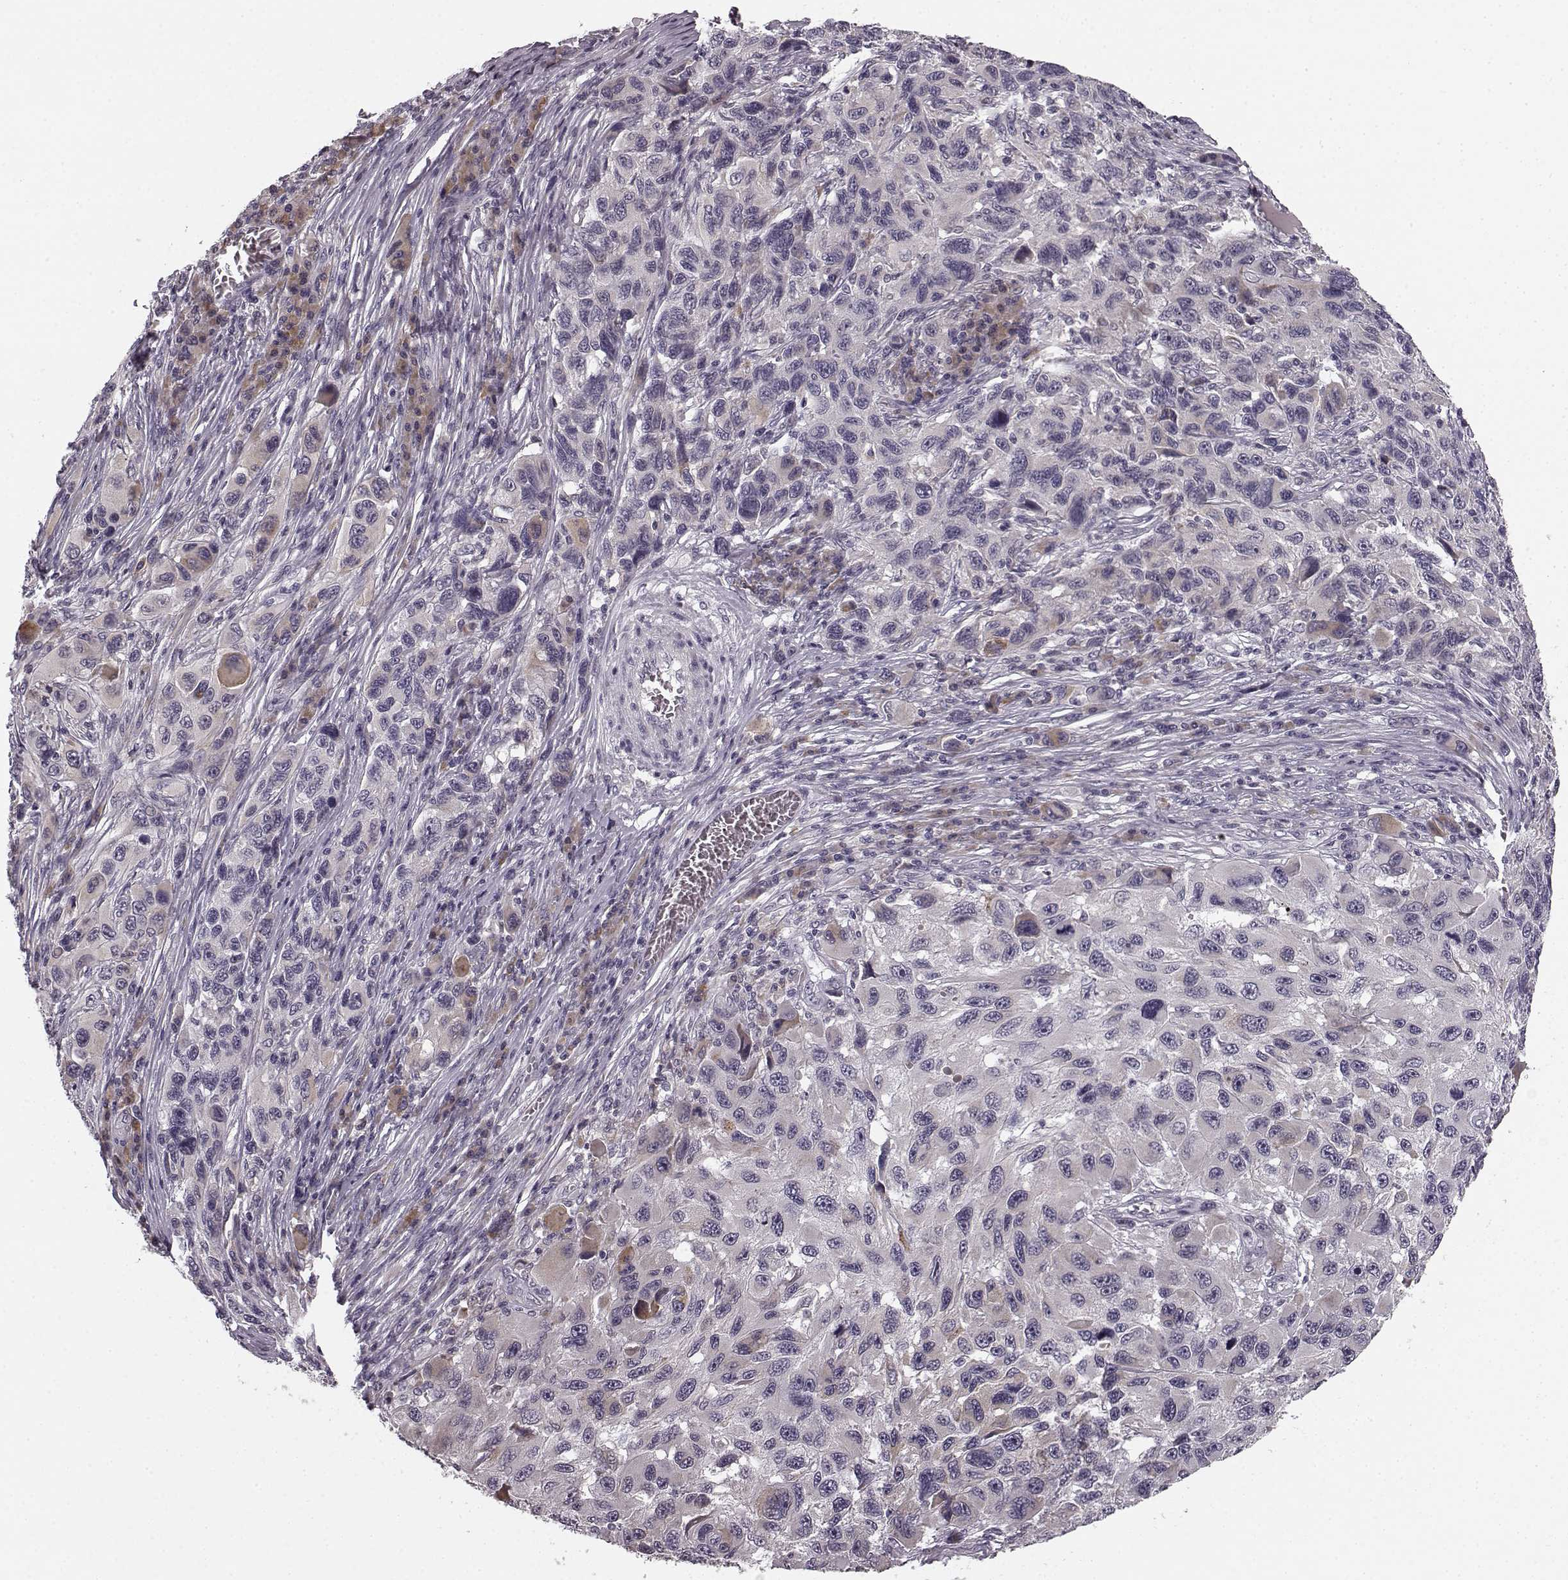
{"staining": {"intensity": "weak", "quantity": "<25%", "location": "cytoplasmic/membranous"}, "tissue": "melanoma", "cell_type": "Tumor cells", "image_type": "cancer", "snomed": [{"axis": "morphology", "description": "Malignant melanoma, NOS"}, {"axis": "topography", "description": "Skin"}], "caption": "This is a histopathology image of immunohistochemistry staining of malignant melanoma, which shows no staining in tumor cells. The staining was performed using DAB (3,3'-diaminobenzidine) to visualize the protein expression in brown, while the nuclei were stained in blue with hematoxylin (Magnification: 20x).", "gene": "FAM234B", "patient": {"sex": "male", "age": 53}}